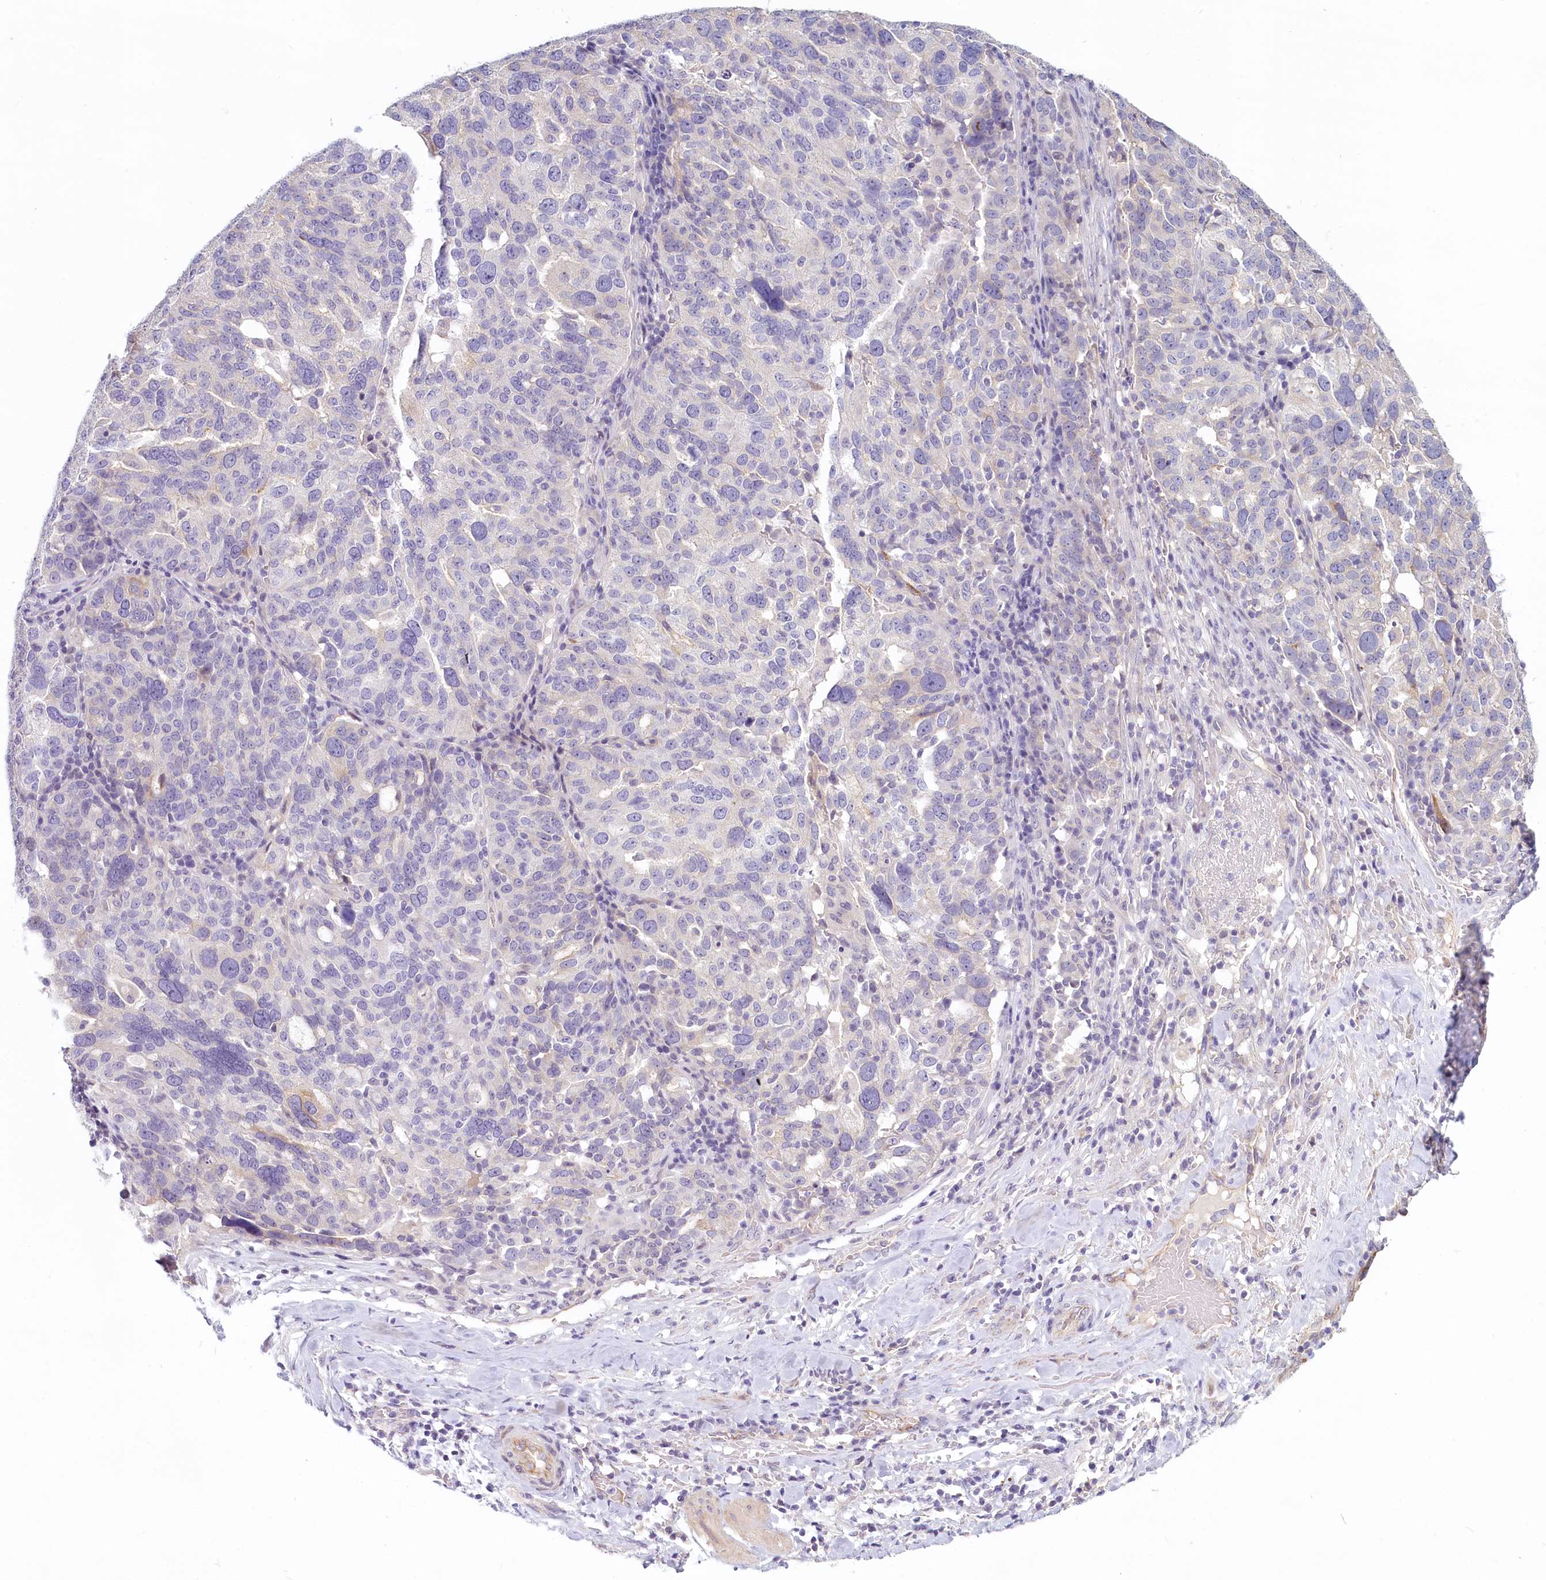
{"staining": {"intensity": "negative", "quantity": "none", "location": "none"}, "tissue": "ovarian cancer", "cell_type": "Tumor cells", "image_type": "cancer", "snomed": [{"axis": "morphology", "description": "Cystadenocarcinoma, serous, NOS"}, {"axis": "topography", "description": "Ovary"}], "caption": "The histopathology image reveals no significant expression in tumor cells of ovarian cancer.", "gene": "PROCR", "patient": {"sex": "female", "age": 59}}